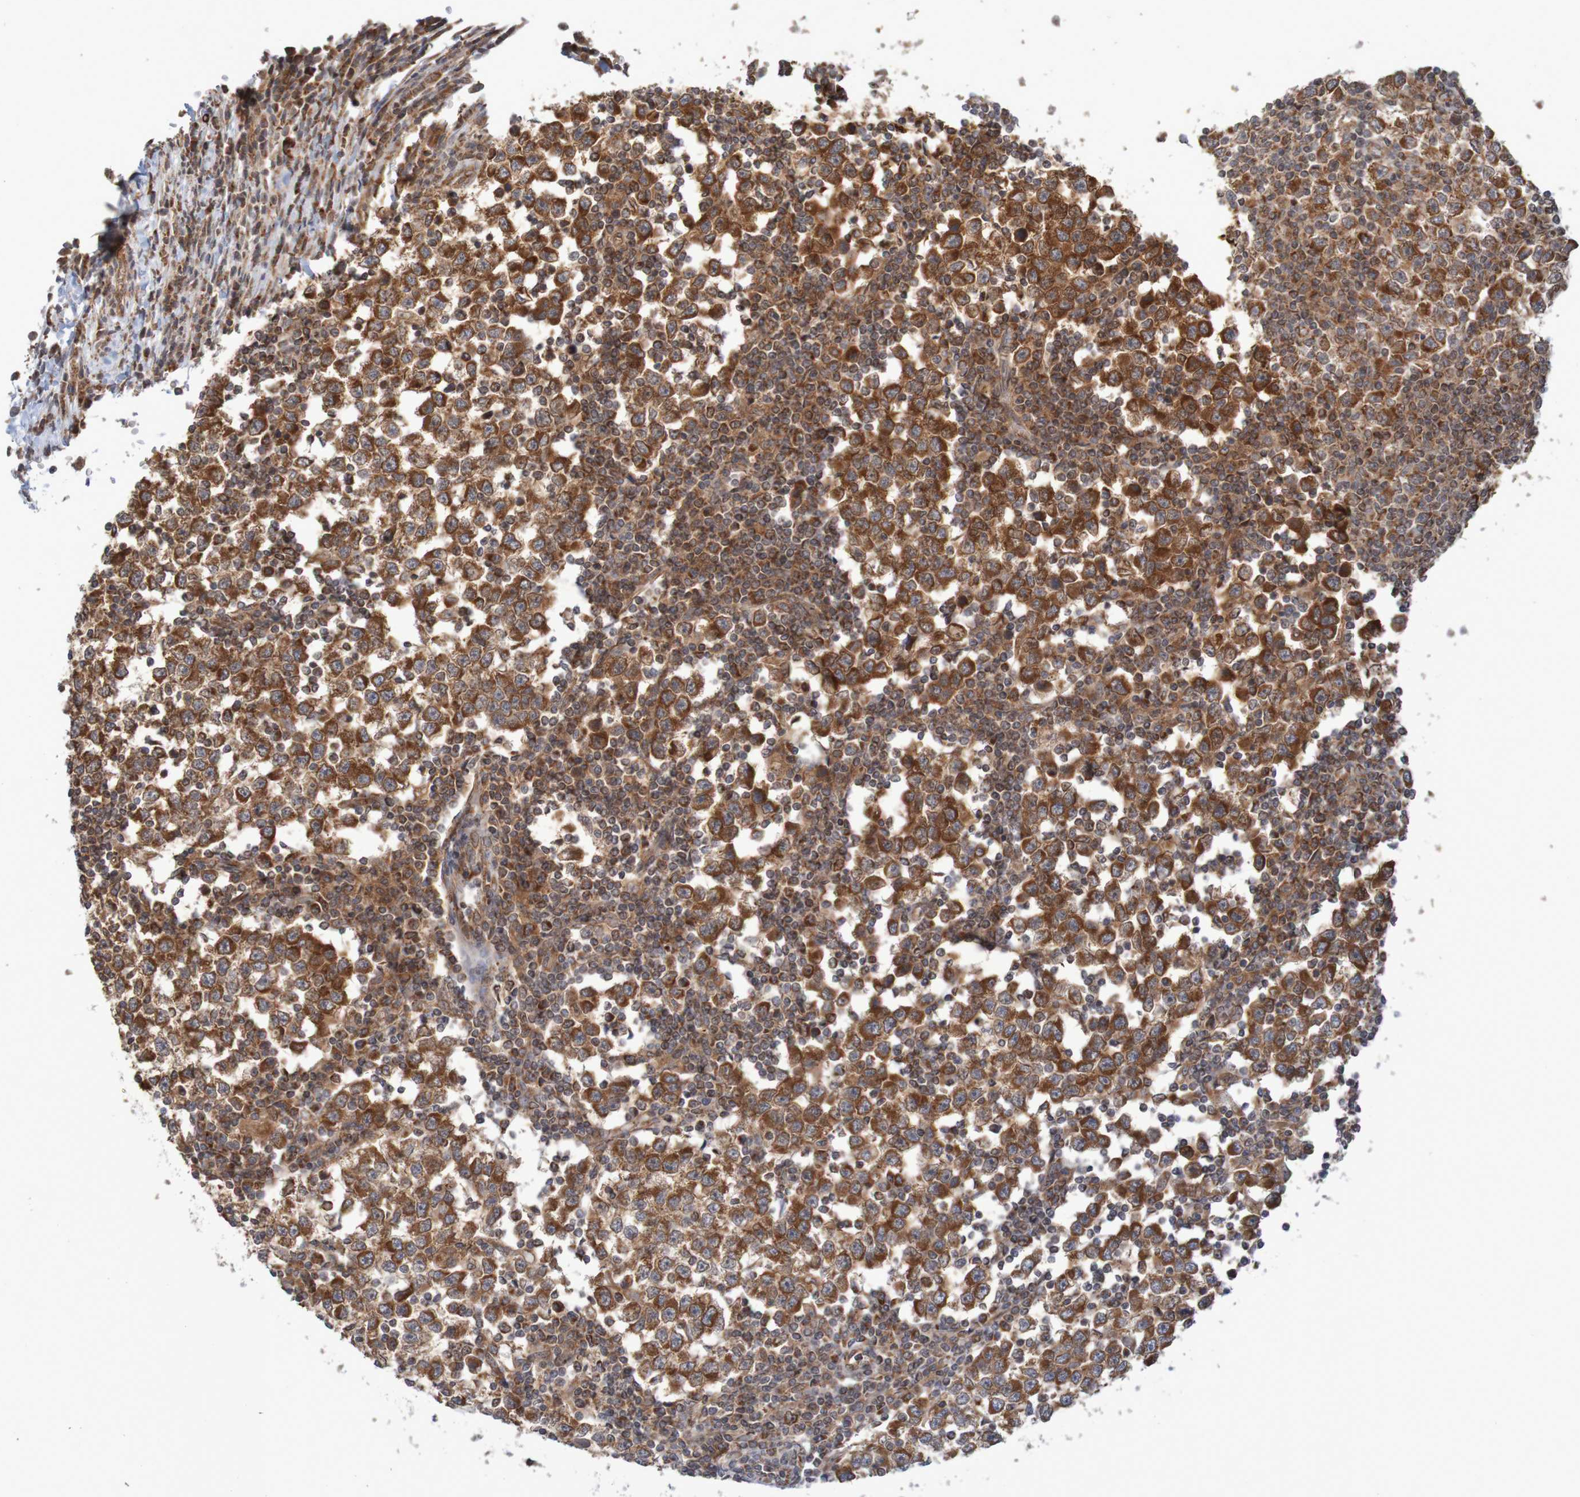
{"staining": {"intensity": "strong", "quantity": ">75%", "location": "cytoplasmic/membranous"}, "tissue": "testis cancer", "cell_type": "Tumor cells", "image_type": "cancer", "snomed": [{"axis": "morphology", "description": "Seminoma, NOS"}, {"axis": "topography", "description": "Testis"}], "caption": "Immunohistochemical staining of testis cancer (seminoma) displays strong cytoplasmic/membranous protein expression in about >75% of tumor cells.", "gene": "MRPL52", "patient": {"sex": "male", "age": 65}}